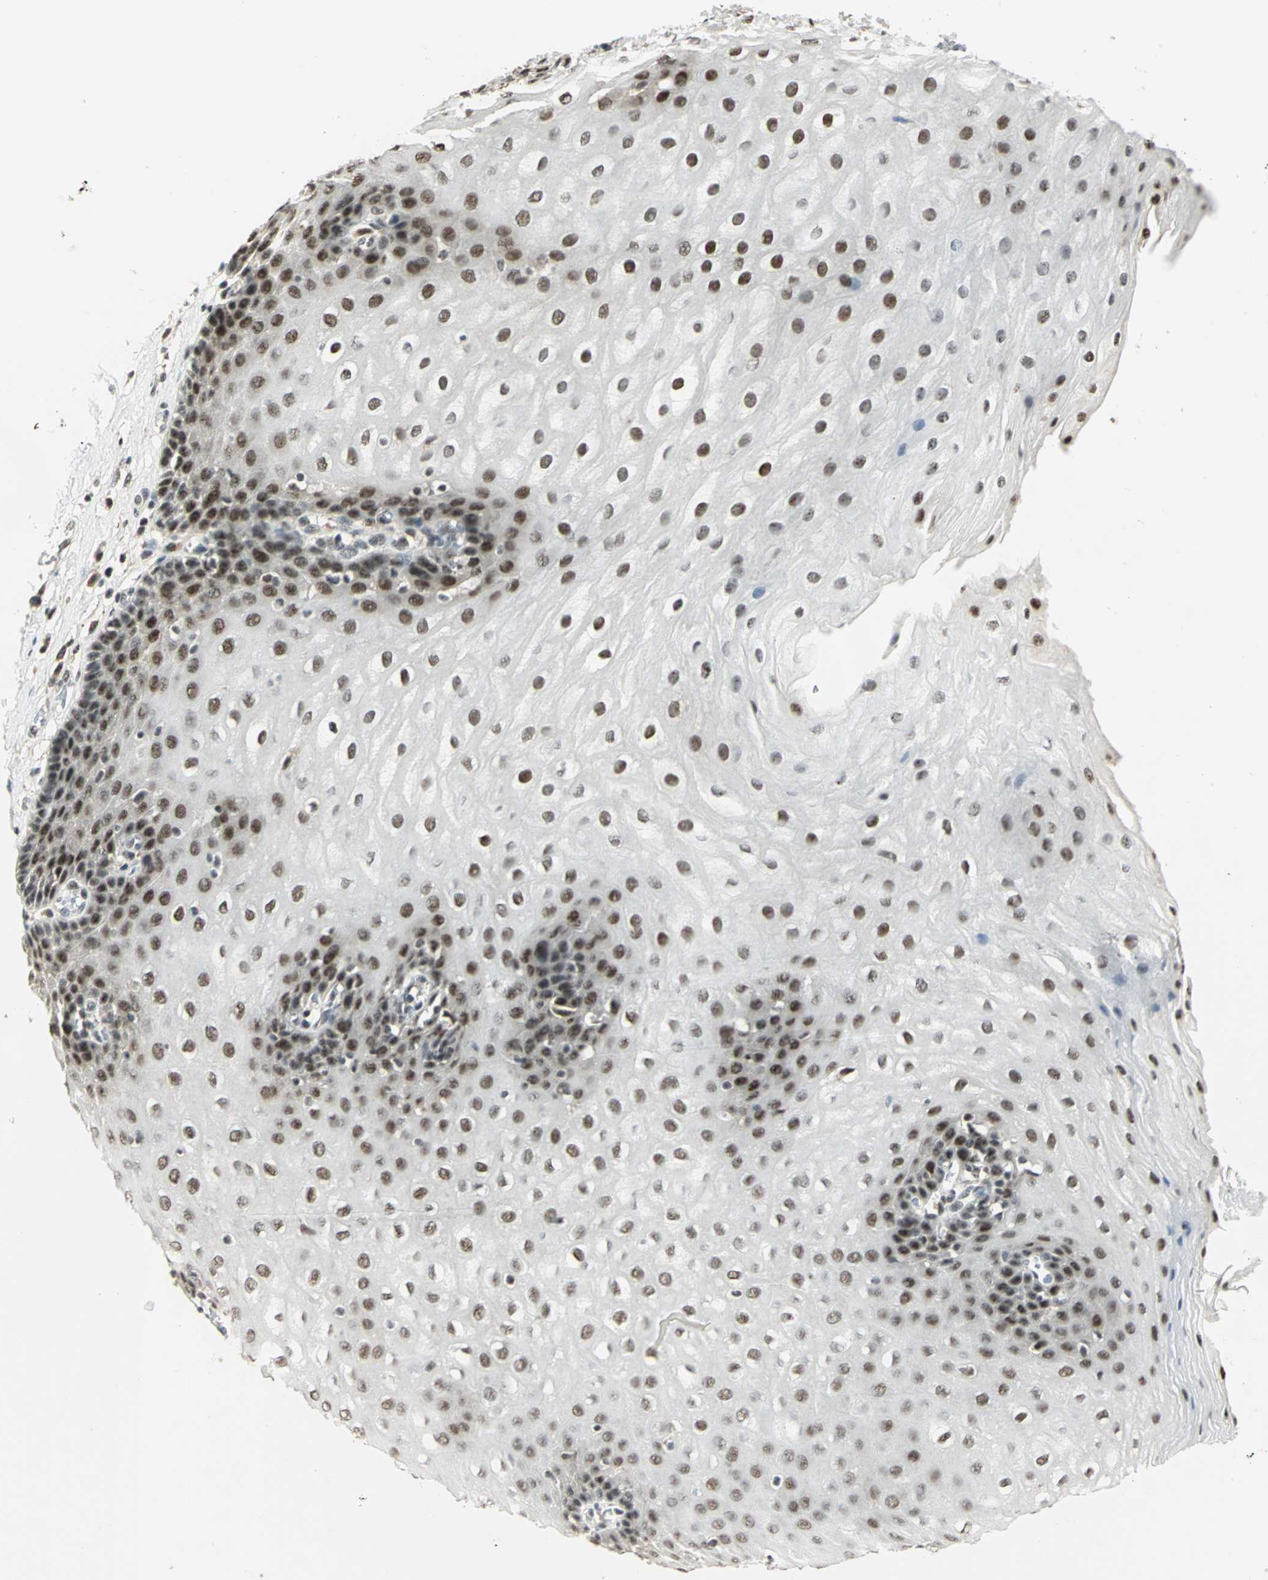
{"staining": {"intensity": "moderate", "quantity": ">75%", "location": "nuclear"}, "tissue": "esophagus", "cell_type": "Squamous epithelial cells", "image_type": "normal", "snomed": [{"axis": "morphology", "description": "Normal tissue, NOS"}, {"axis": "topography", "description": "Esophagus"}], "caption": "Brown immunohistochemical staining in unremarkable human esophagus shows moderate nuclear expression in about >75% of squamous epithelial cells. Using DAB (brown) and hematoxylin (blue) stains, captured at high magnification using brightfield microscopy.", "gene": "CCNT1", "patient": {"sex": "male", "age": 48}}